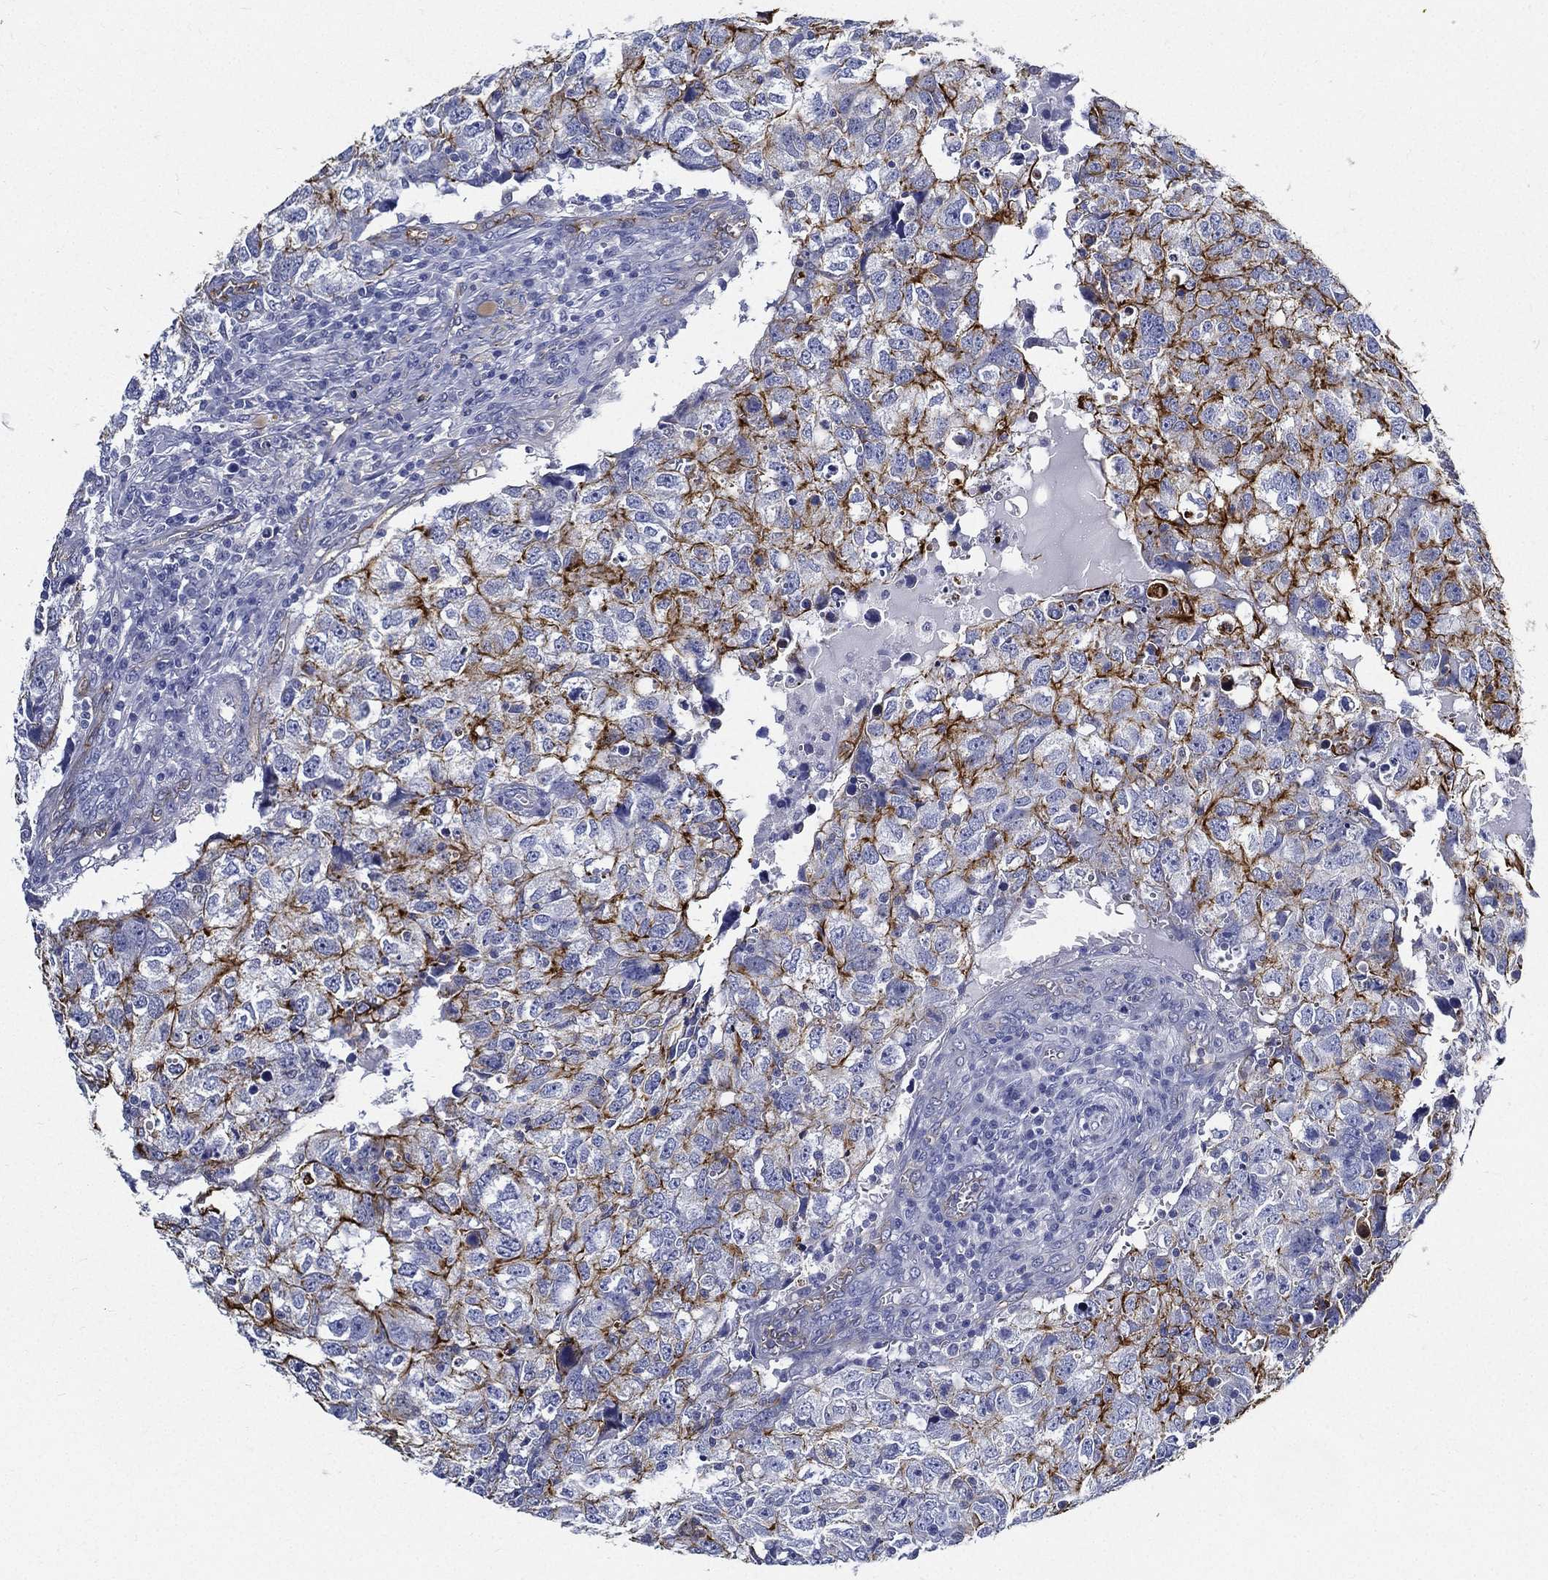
{"staining": {"intensity": "strong", "quantity": "<25%", "location": "cytoplasmic/membranous"}, "tissue": "breast cancer", "cell_type": "Tumor cells", "image_type": "cancer", "snomed": [{"axis": "morphology", "description": "Duct carcinoma"}, {"axis": "topography", "description": "Breast"}], "caption": "Immunohistochemical staining of intraductal carcinoma (breast) exhibits strong cytoplasmic/membranous protein staining in approximately <25% of tumor cells.", "gene": "NEDD9", "patient": {"sex": "female", "age": 30}}